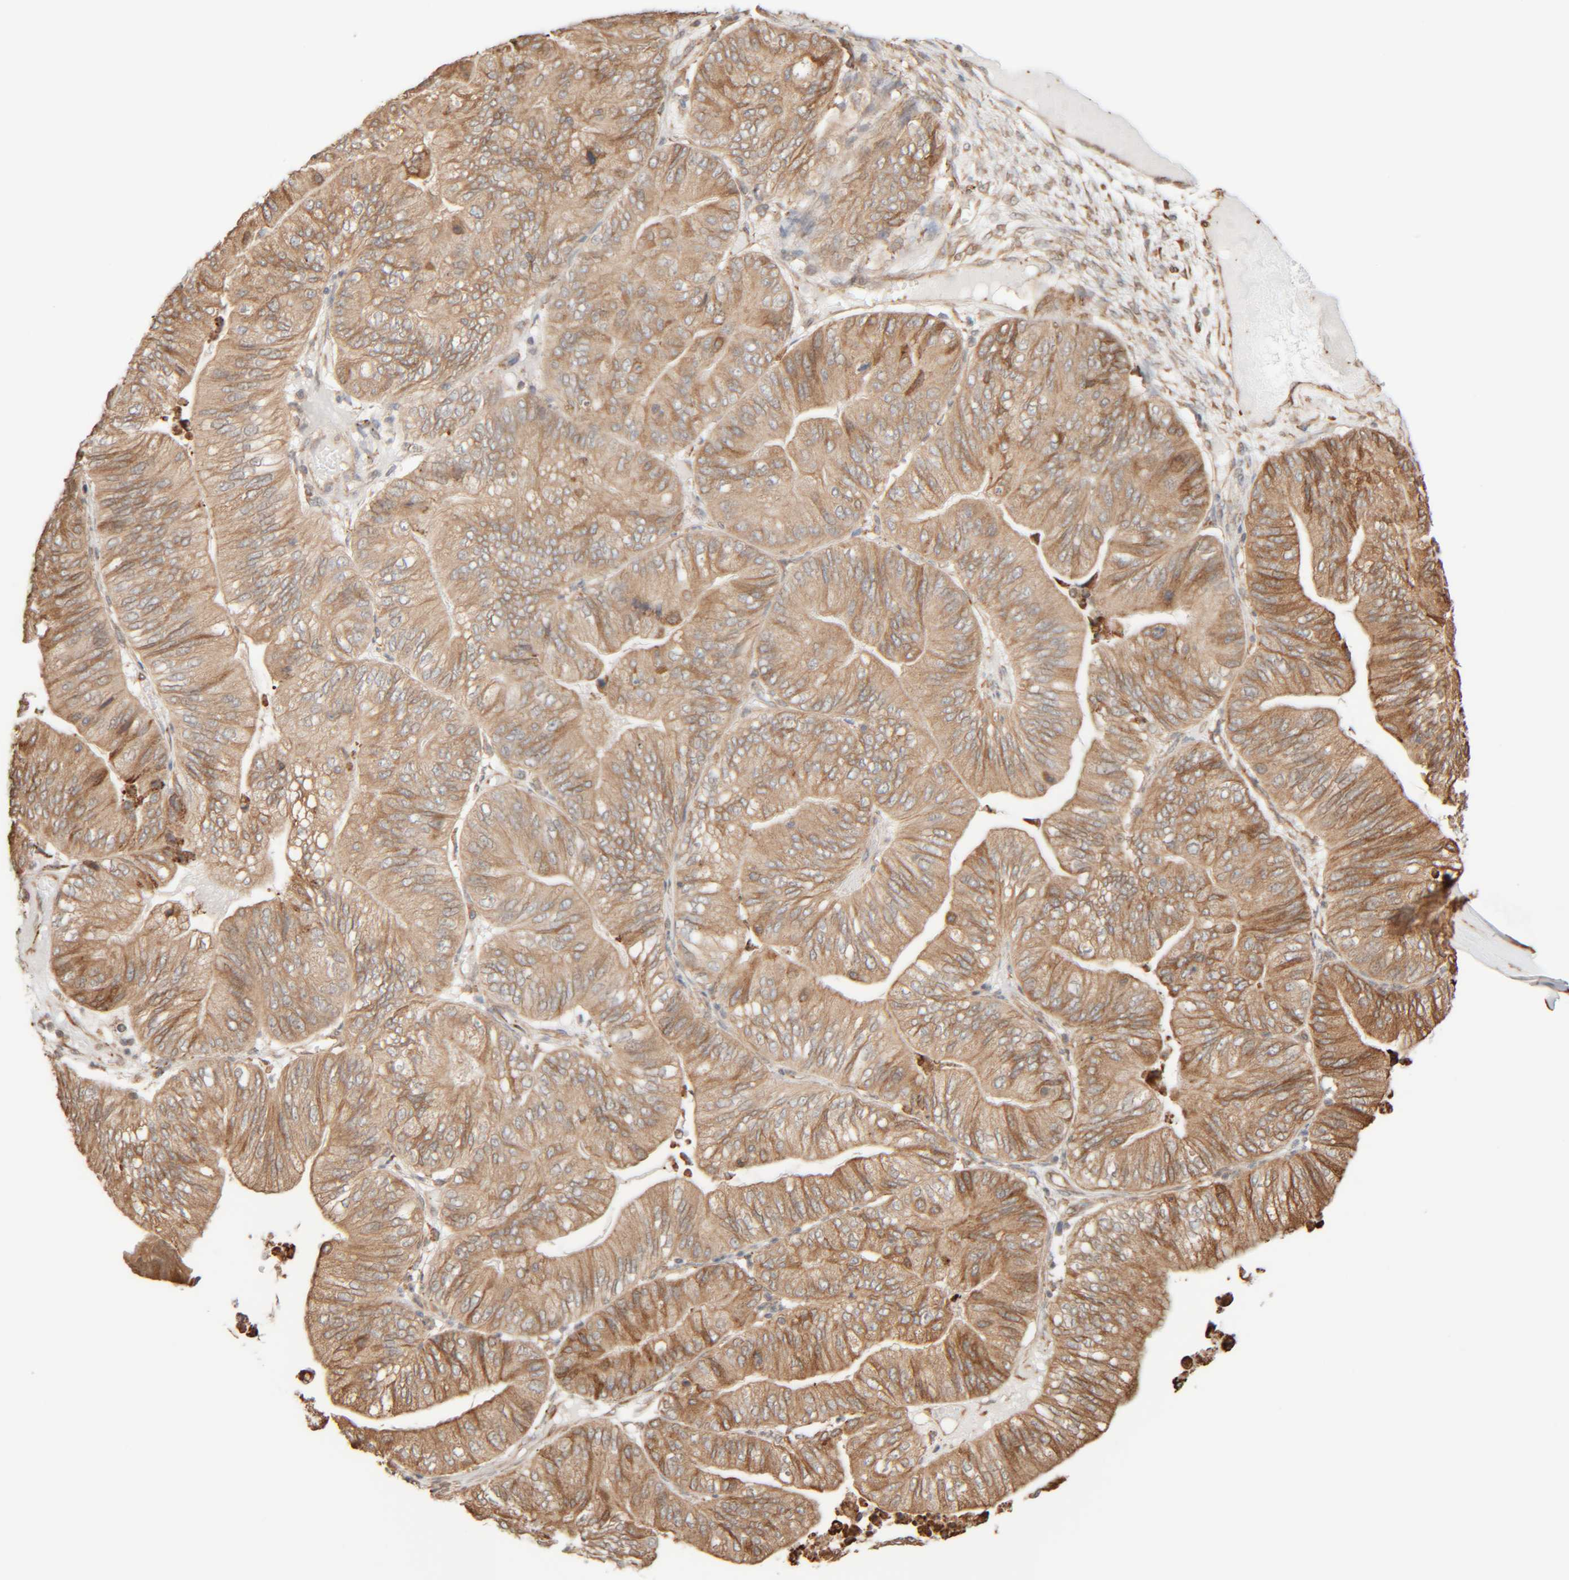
{"staining": {"intensity": "moderate", "quantity": ">75%", "location": "cytoplasmic/membranous"}, "tissue": "ovarian cancer", "cell_type": "Tumor cells", "image_type": "cancer", "snomed": [{"axis": "morphology", "description": "Cystadenocarcinoma, mucinous, NOS"}, {"axis": "topography", "description": "Ovary"}], "caption": "A histopathology image of human ovarian cancer stained for a protein shows moderate cytoplasmic/membranous brown staining in tumor cells. (DAB (3,3'-diaminobenzidine) = brown stain, brightfield microscopy at high magnification).", "gene": "INTS1", "patient": {"sex": "female", "age": 61}}